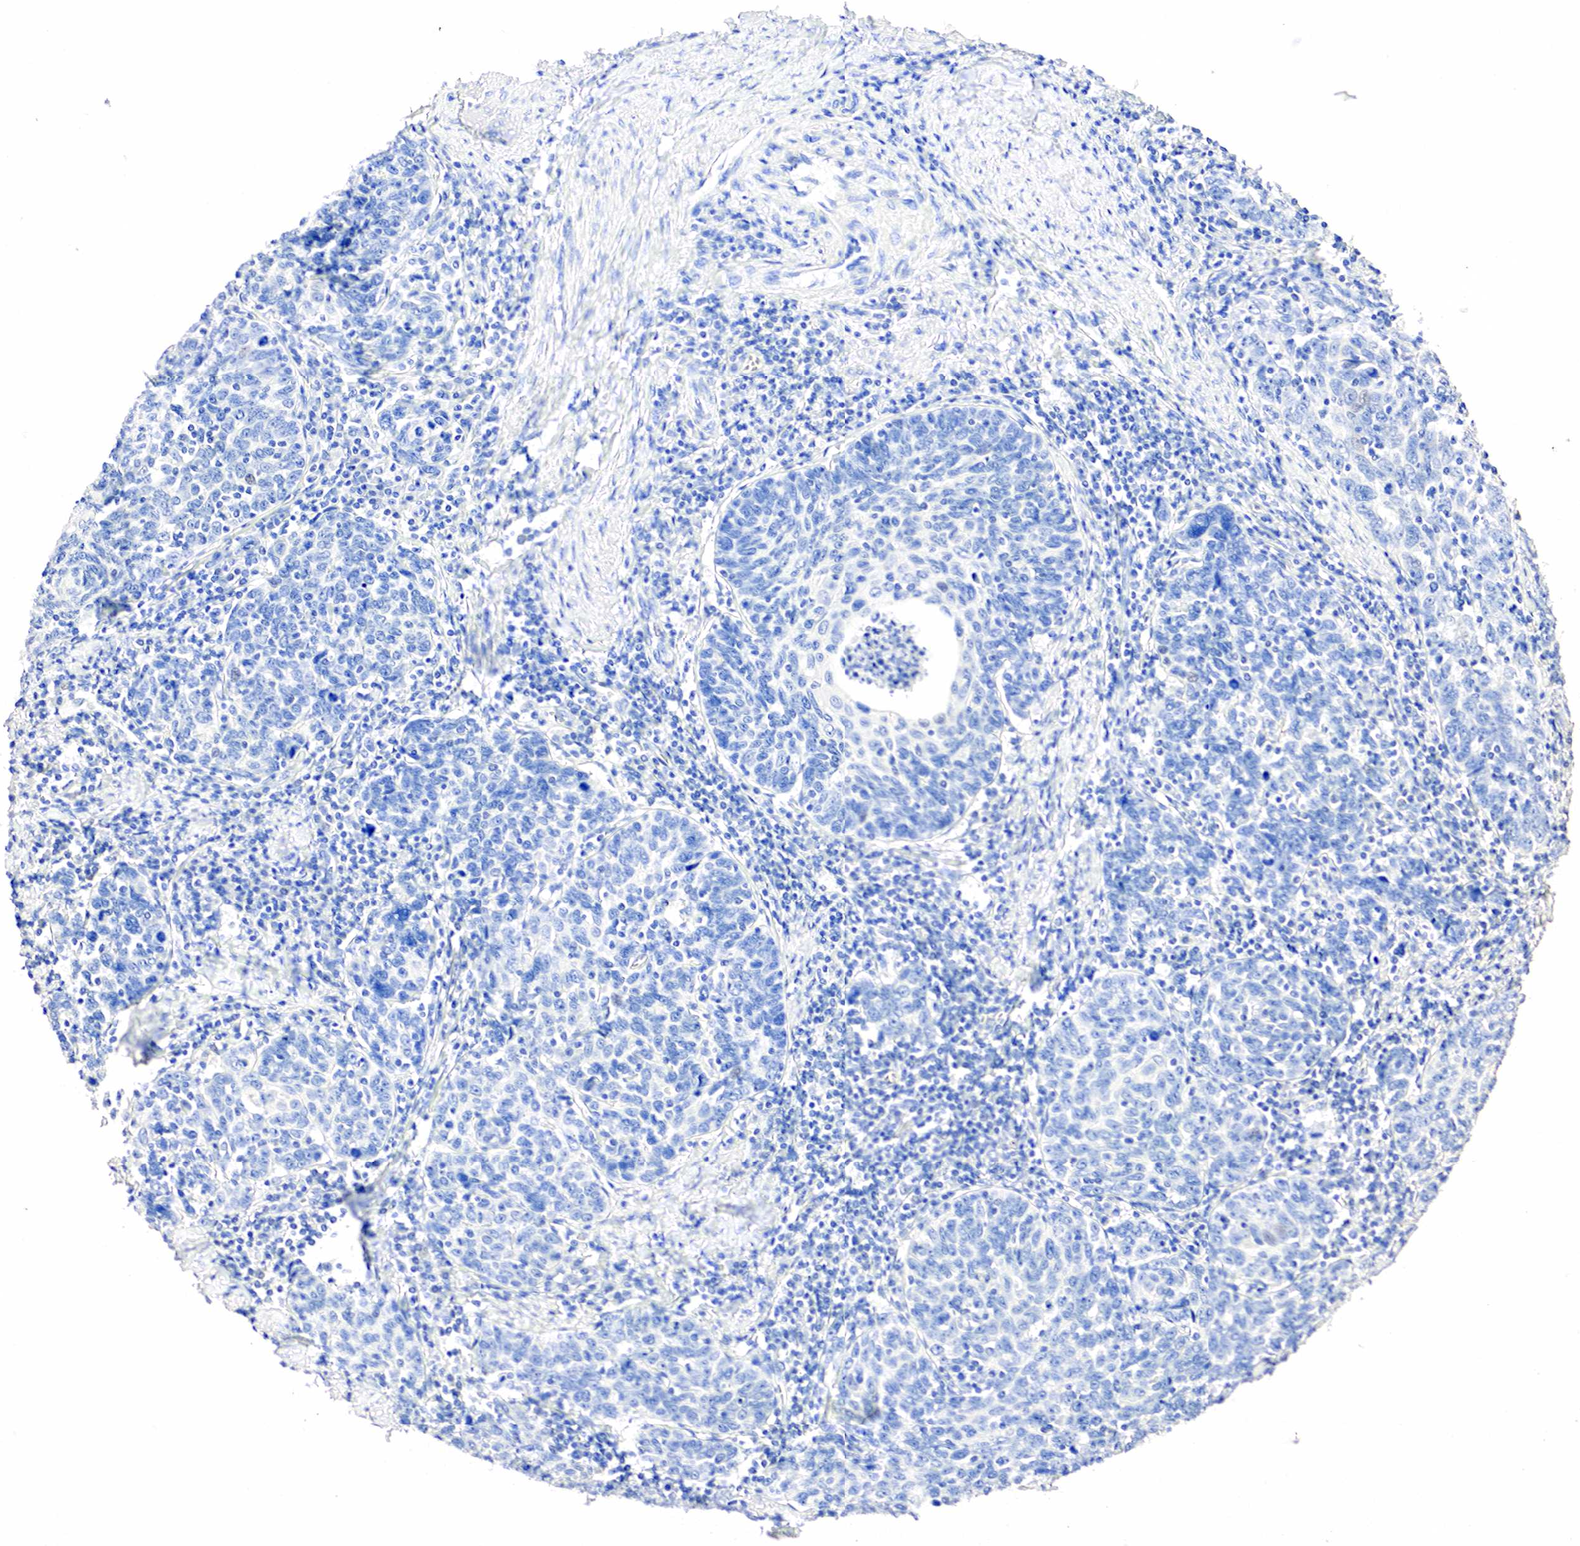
{"staining": {"intensity": "negative", "quantity": "none", "location": "none"}, "tissue": "cervical cancer", "cell_type": "Tumor cells", "image_type": "cancer", "snomed": [{"axis": "morphology", "description": "Squamous cell carcinoma, NOS"}, {"axis": "topography", "description": "Cervix"}], "caption": "A histopathology image of cervical cancer stained for a protein exhibits no brown staining in tumor cells.", "gene": "SST", "patient": {"sex": "female", "age": 41}}